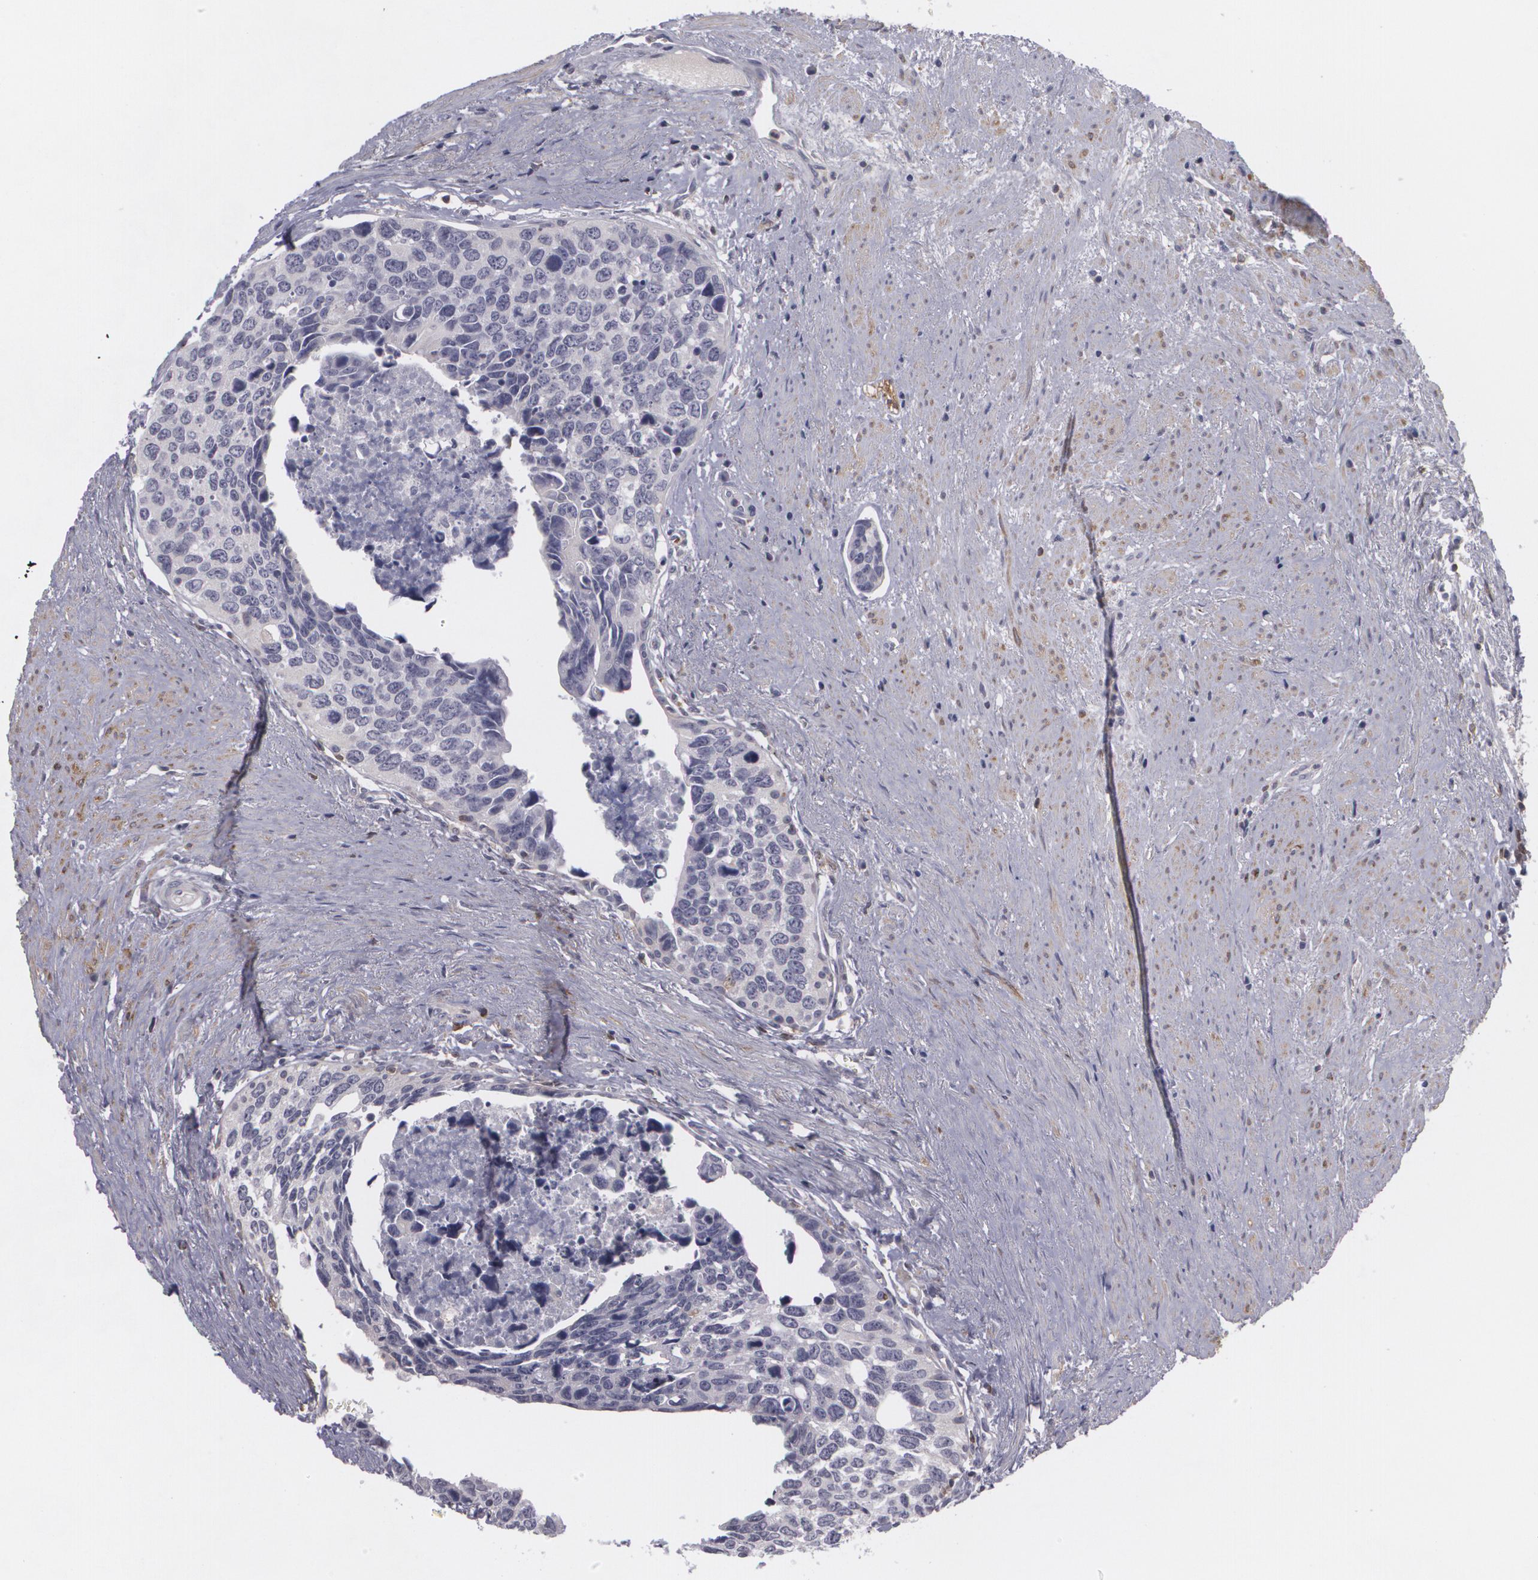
{"staining": {"intensity": "negative", "quantity": "none", "location": "none"}, "tissue": "urothelial cancer", "cell_type": "Tumor cells", "image_type": "cancer", "snomed": [{"axis": "morphology", "description": "Urothelial carcinoma, High grade"}, {"axis": "topography", "description": "Urinary bladder"}], "caption": "Immunohistochemistry (IHC) photomicrograph of neoplastic tissue: urothelial carcinoma (high-grade) stained with DAB demonstrates no significant protein positivity in tumor cells.", "gene": "BIN1", "patient": {"sex": "male", "age": 81}}